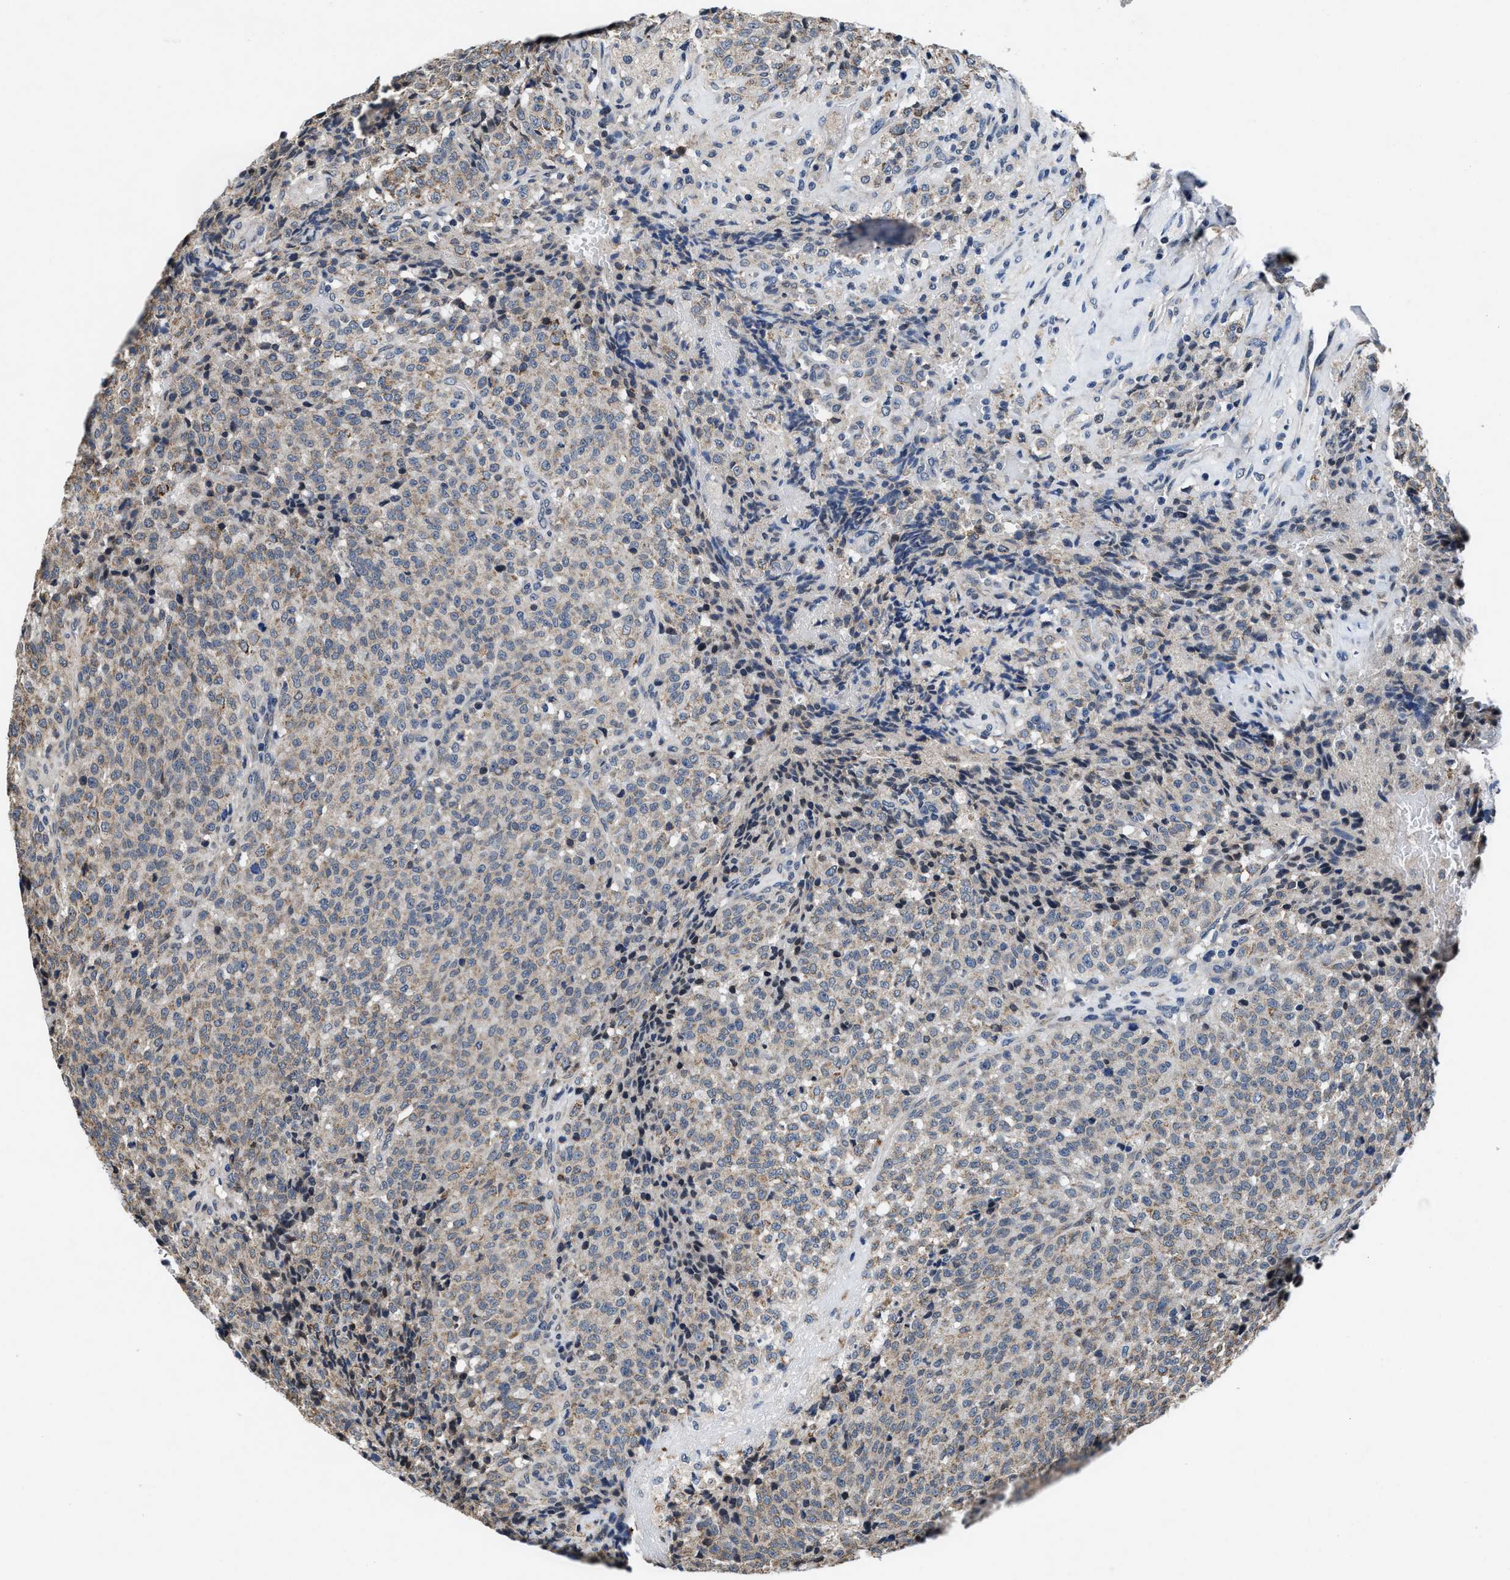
{"staining": {"intensity": "weak", "quantity": "25%-75%", "location": "cytoplasmic/membranous"}, "tissue": "testis cancer", "cell_type": "Tumor cells", "image_type": "cancer", "snomed": [{"axis": "morphology", "description": "Seminoma, NOS"}, {"axis": "topography", "description": "Testis"}], "caption": "Protein expression by immunohistochemistry shows weak cytoplasmic/membranous positivity in approximately 25%-75% of tumor cells in seminoma (testis). The staining was performed using DAB (3,3'-diaminobenzidine), with brown indicating positive protein expression. Nuclei are stained blue with hematoxylin.", "gene": "TMEM53", "patient": {"sex": "male", "age": 59}}